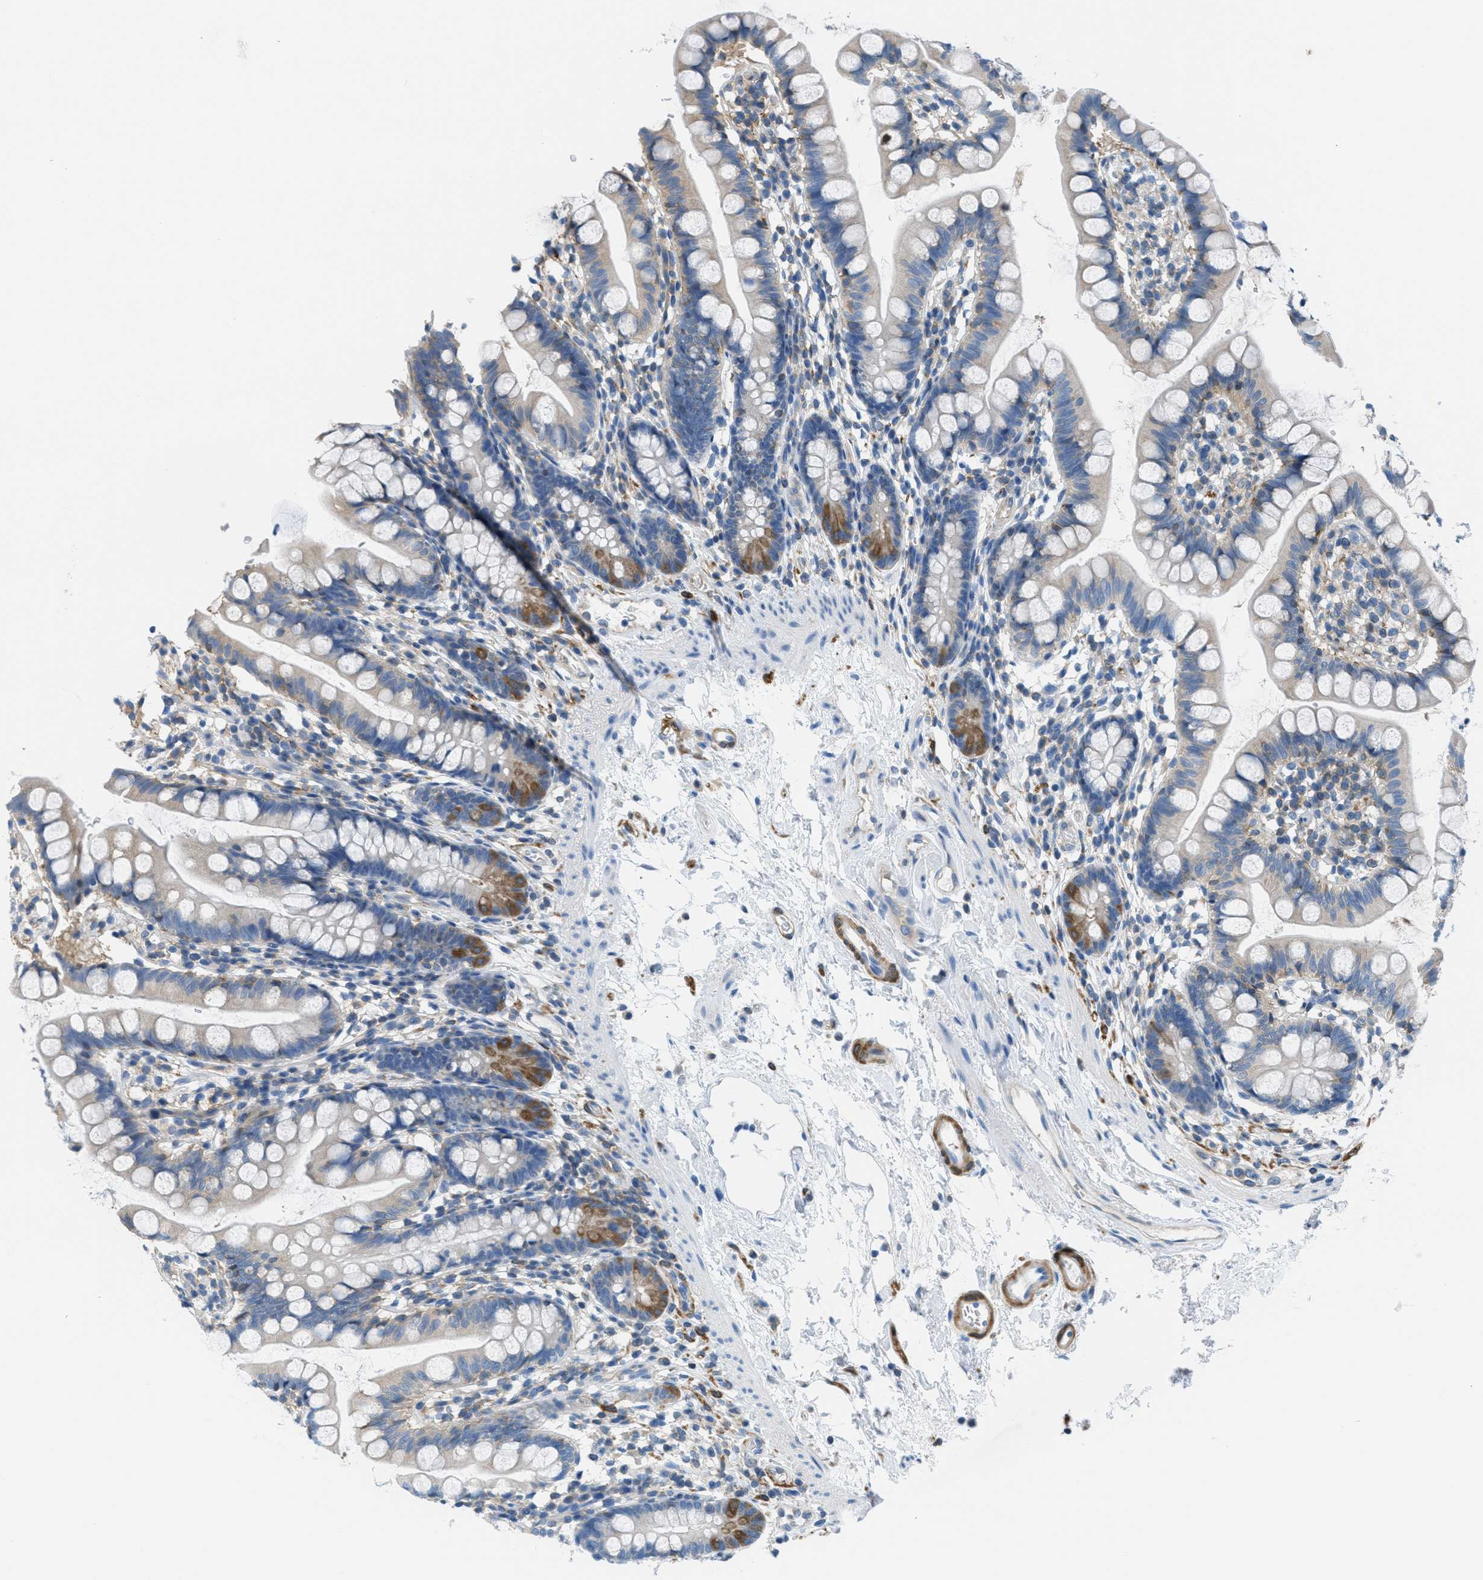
{"staining": {"intensity": "moderate", "quantity": "<25%", "location": "cytoplasmic/membranous"}, "tissue": "small intestine", "cell_type": "Glandular cells", "image_type": "normal", "snomed": [{"axis": "morphology", "description": "Normal tissue, NOS"}, {"axis": "topography", "description": "Small intestine"}], "caption": "A brown stain highlights moderate cytoplasmic/membranous staining of a protein in glandular cells of unremarkable small intestine. (DAB IHC with brightfield microscopy, high magnification).", "gene": "MAPRE2", "patient": {"sex": "female", "age": 84}}